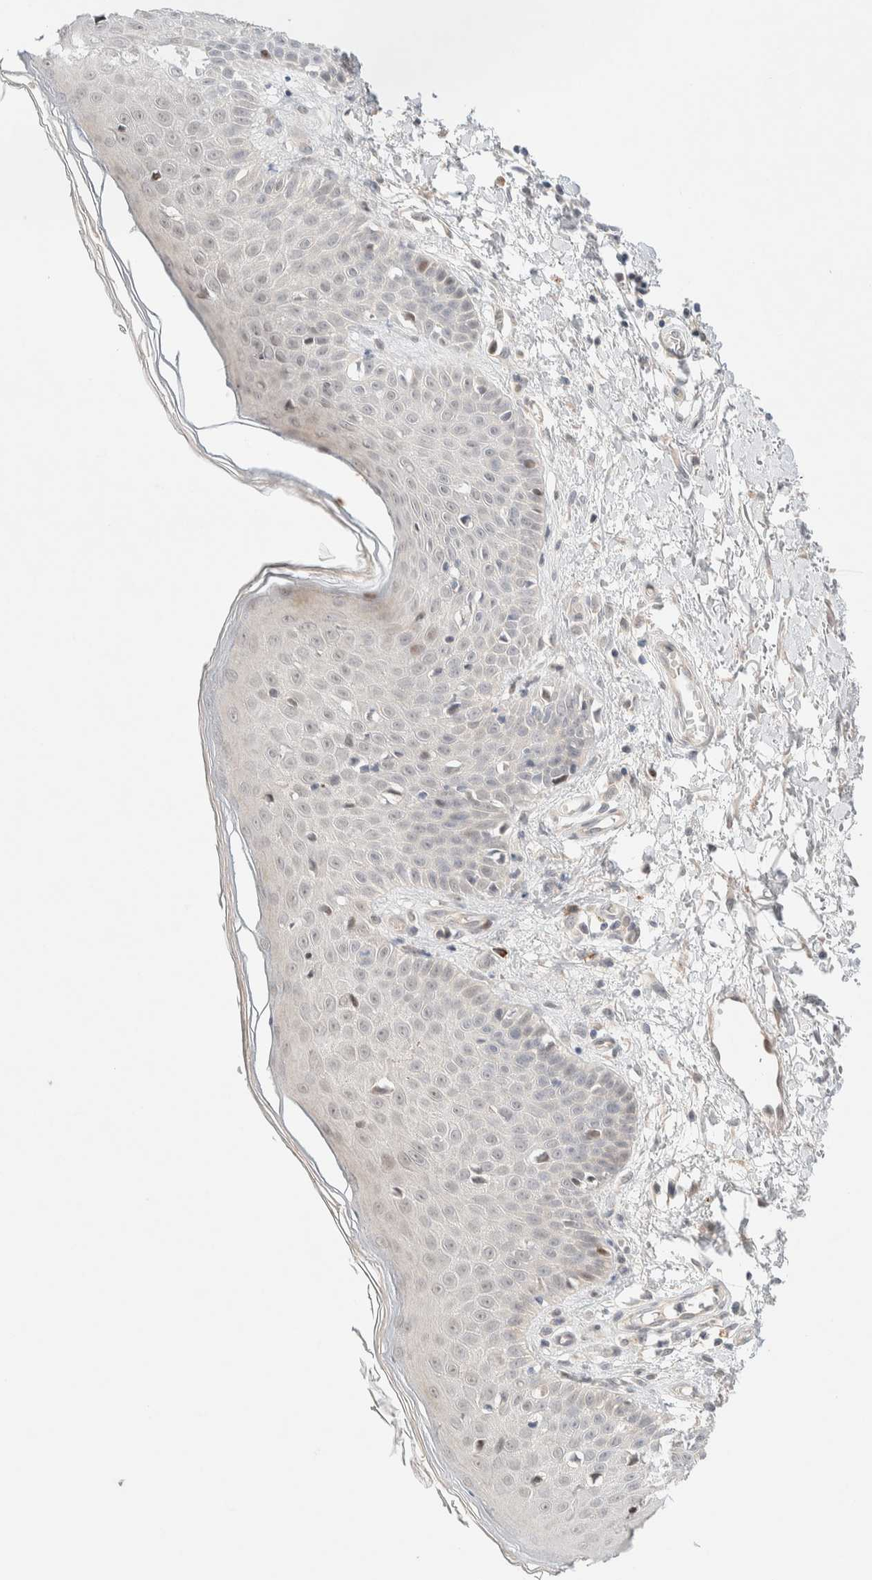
{"staining": {"intensity": "negative", "quantity": "none", "location": "none"}, "tissue": "skin", "cell_type": "Fibroblasts", "image_type": "normal", "snomed": [{"axis": "morphology", "description": "Normal tissue, NOS"}, {"axis": "morphology", "description": "Inflammation, NOS"}, {"axis": "topography", "description": "Skin"}], "caption": "A high-resolution micrograph shows immunohistochemistry staining of benign skin, which shows no significant positivity in fibroblasts.", "gene": "CHKA", "patient": {"sex": "female", "age": 44}}